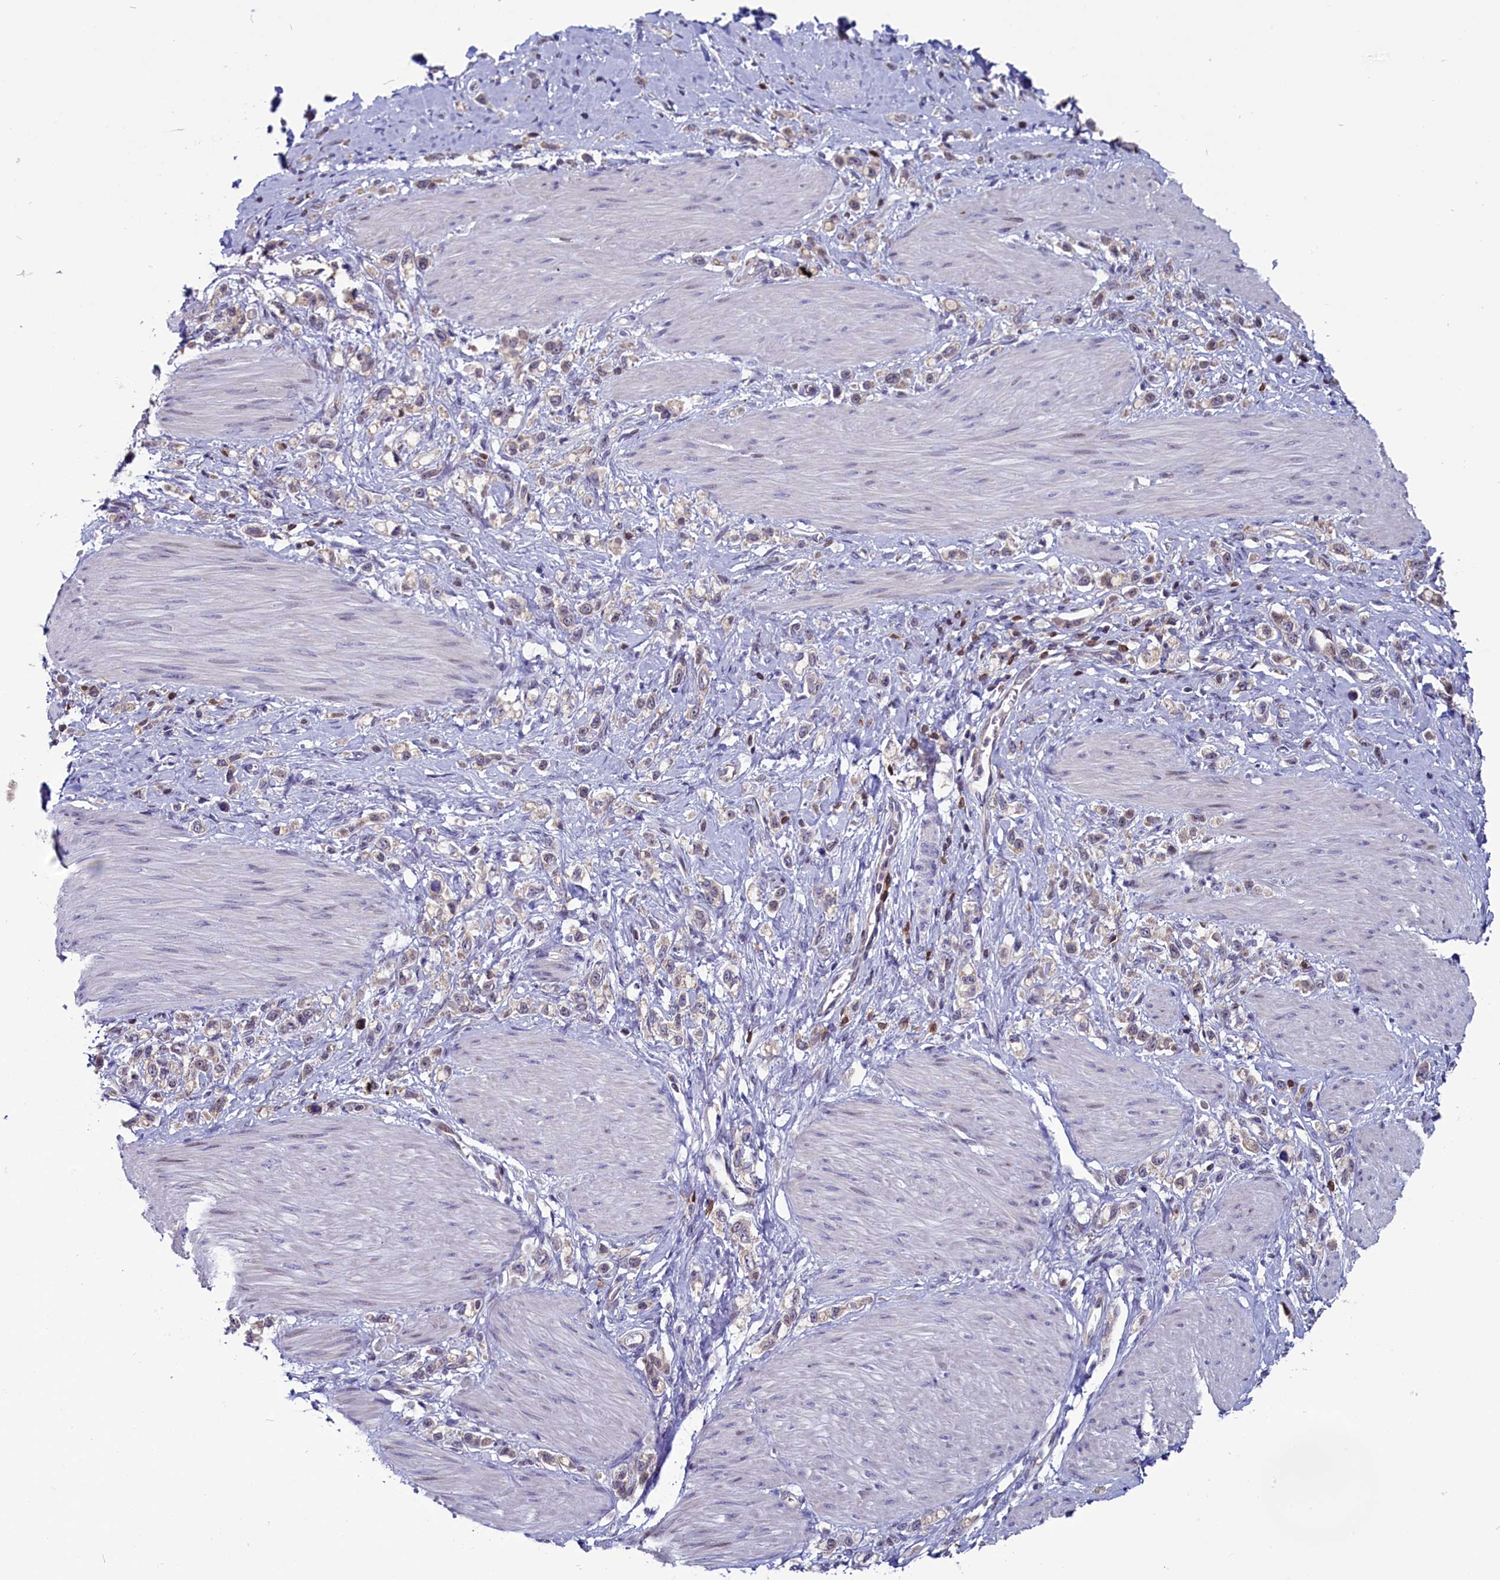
{"staining": {"intensity": "weak", "quantity": "<25%", "location": "cytoplasmic/membranous"}, "tissue": "stomach cancer", "cell_type": "Tumor cells", "image_type": "cancer", "snomed": [{"axis": "morphology", "description": "Adenocarcinoma, NOS"}, {"axis": "topography", "description": "Stomach"}], "caption": "This is an IHC micrograph of human stomach cancer (adenocarcinoma). There is no staining in tumor cells.", "gene": "CIAPIN1", "patient": {"sex": "female", "age": 65}}